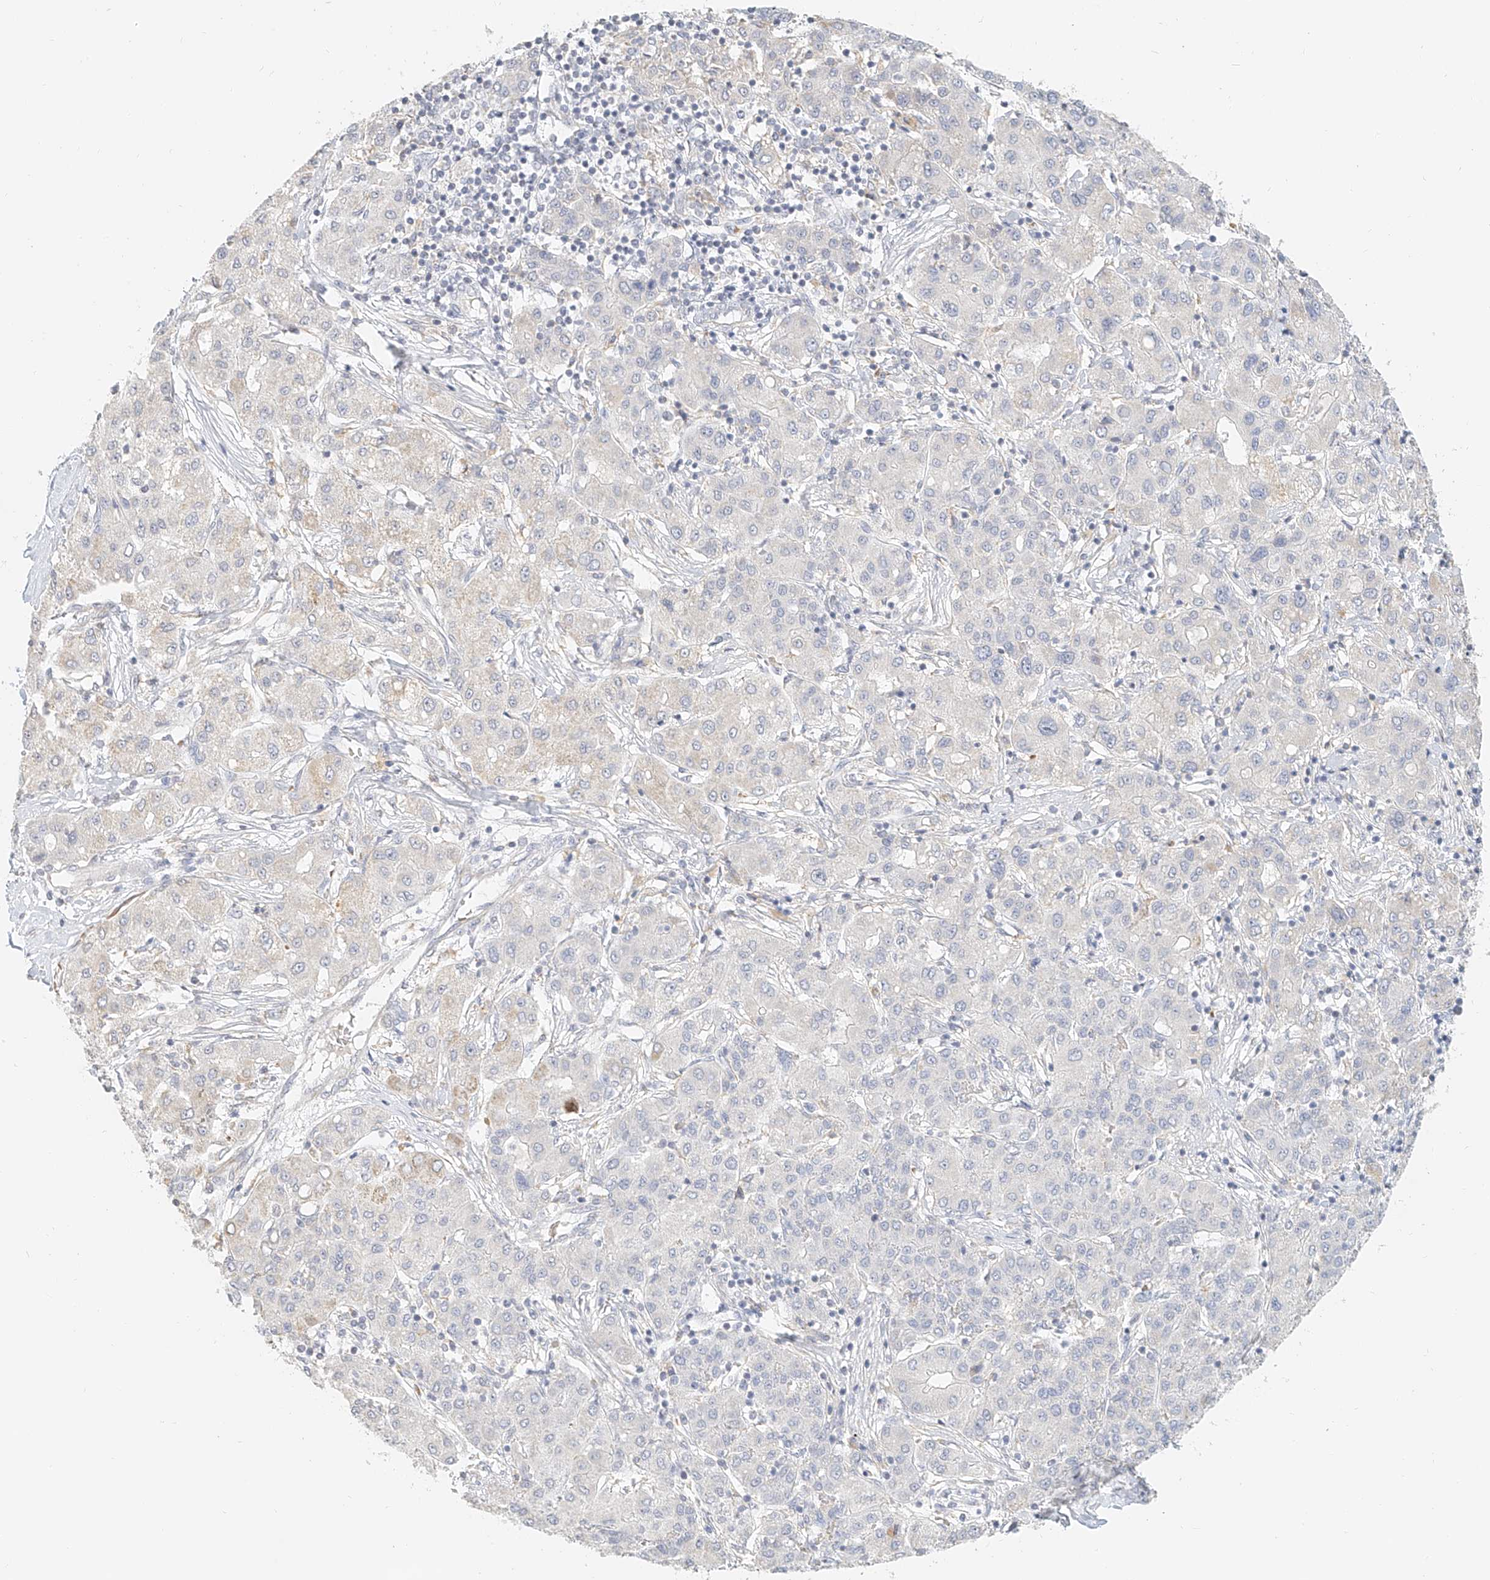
{"staining": {"intensity": "negative", "quantity": "none", "location": "none"}, "tissue": "liver cancer", "cell_type": "Tumor cells", "image_type": "cancer", "snomed": [{"axis": "morphology", "description": "Carcinoma, Hepatocellular, NOS"}, {"axis": "topography", "description": "Liver"}], "caption": "A high-resolution micrograph shows immunohistochemistry staining of liver cancer, which reveals no significant staining in tumor cells.", "gene": "CXorf58", "patient": {"sex": "male", "age": 65}}